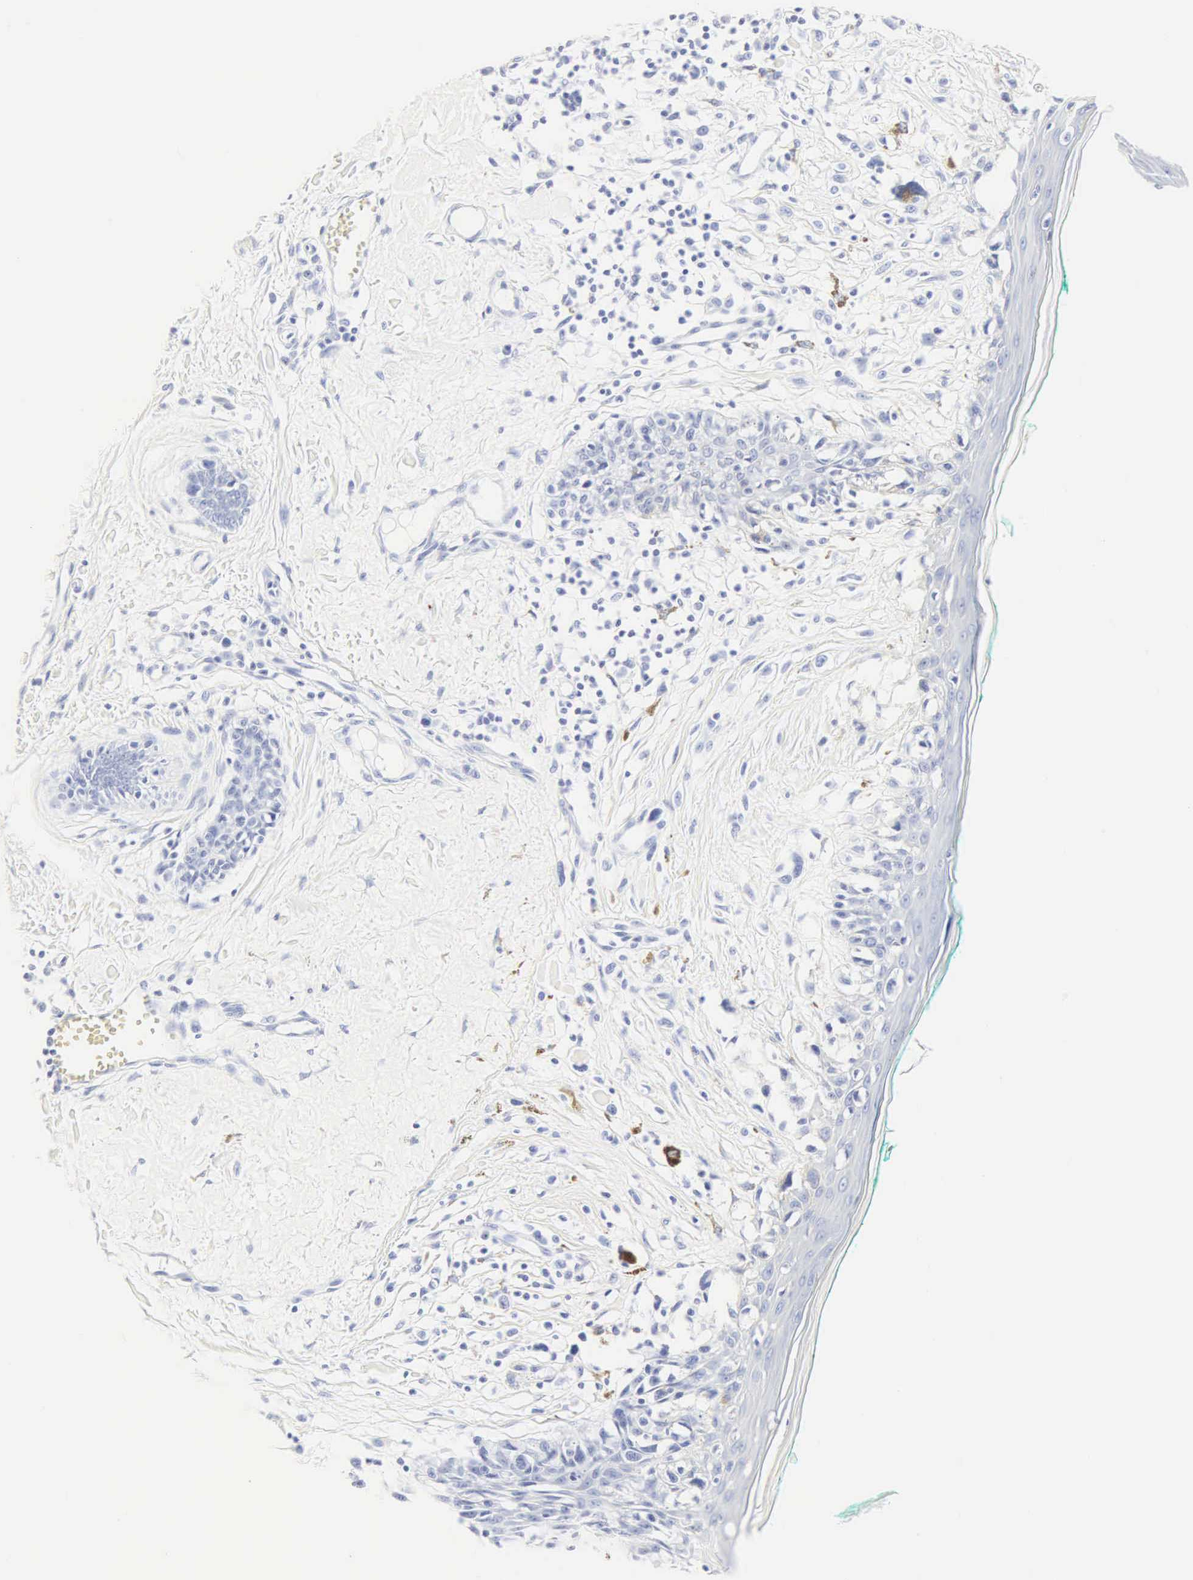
{"staining": {"intensity": "negative", "quantity": "none", "location": "none"}, "tissue": "melanoma", "cell_type": "Tumor cells", "image_type": "cancer", "snomed": [{"axis": "morphology", "description": "Malignant melanoma, NOS"}, {"axis": "topography", "description": "Skin"}], "caption": "Immunohistochemistry (IHC) of human malignant melanoma demonstrates no expression in tumor cells. (DAB immunohistochemistry (IHC), high magnification).", "gene": "CGB3", "patient": {"sex": "male", "age": 80}}